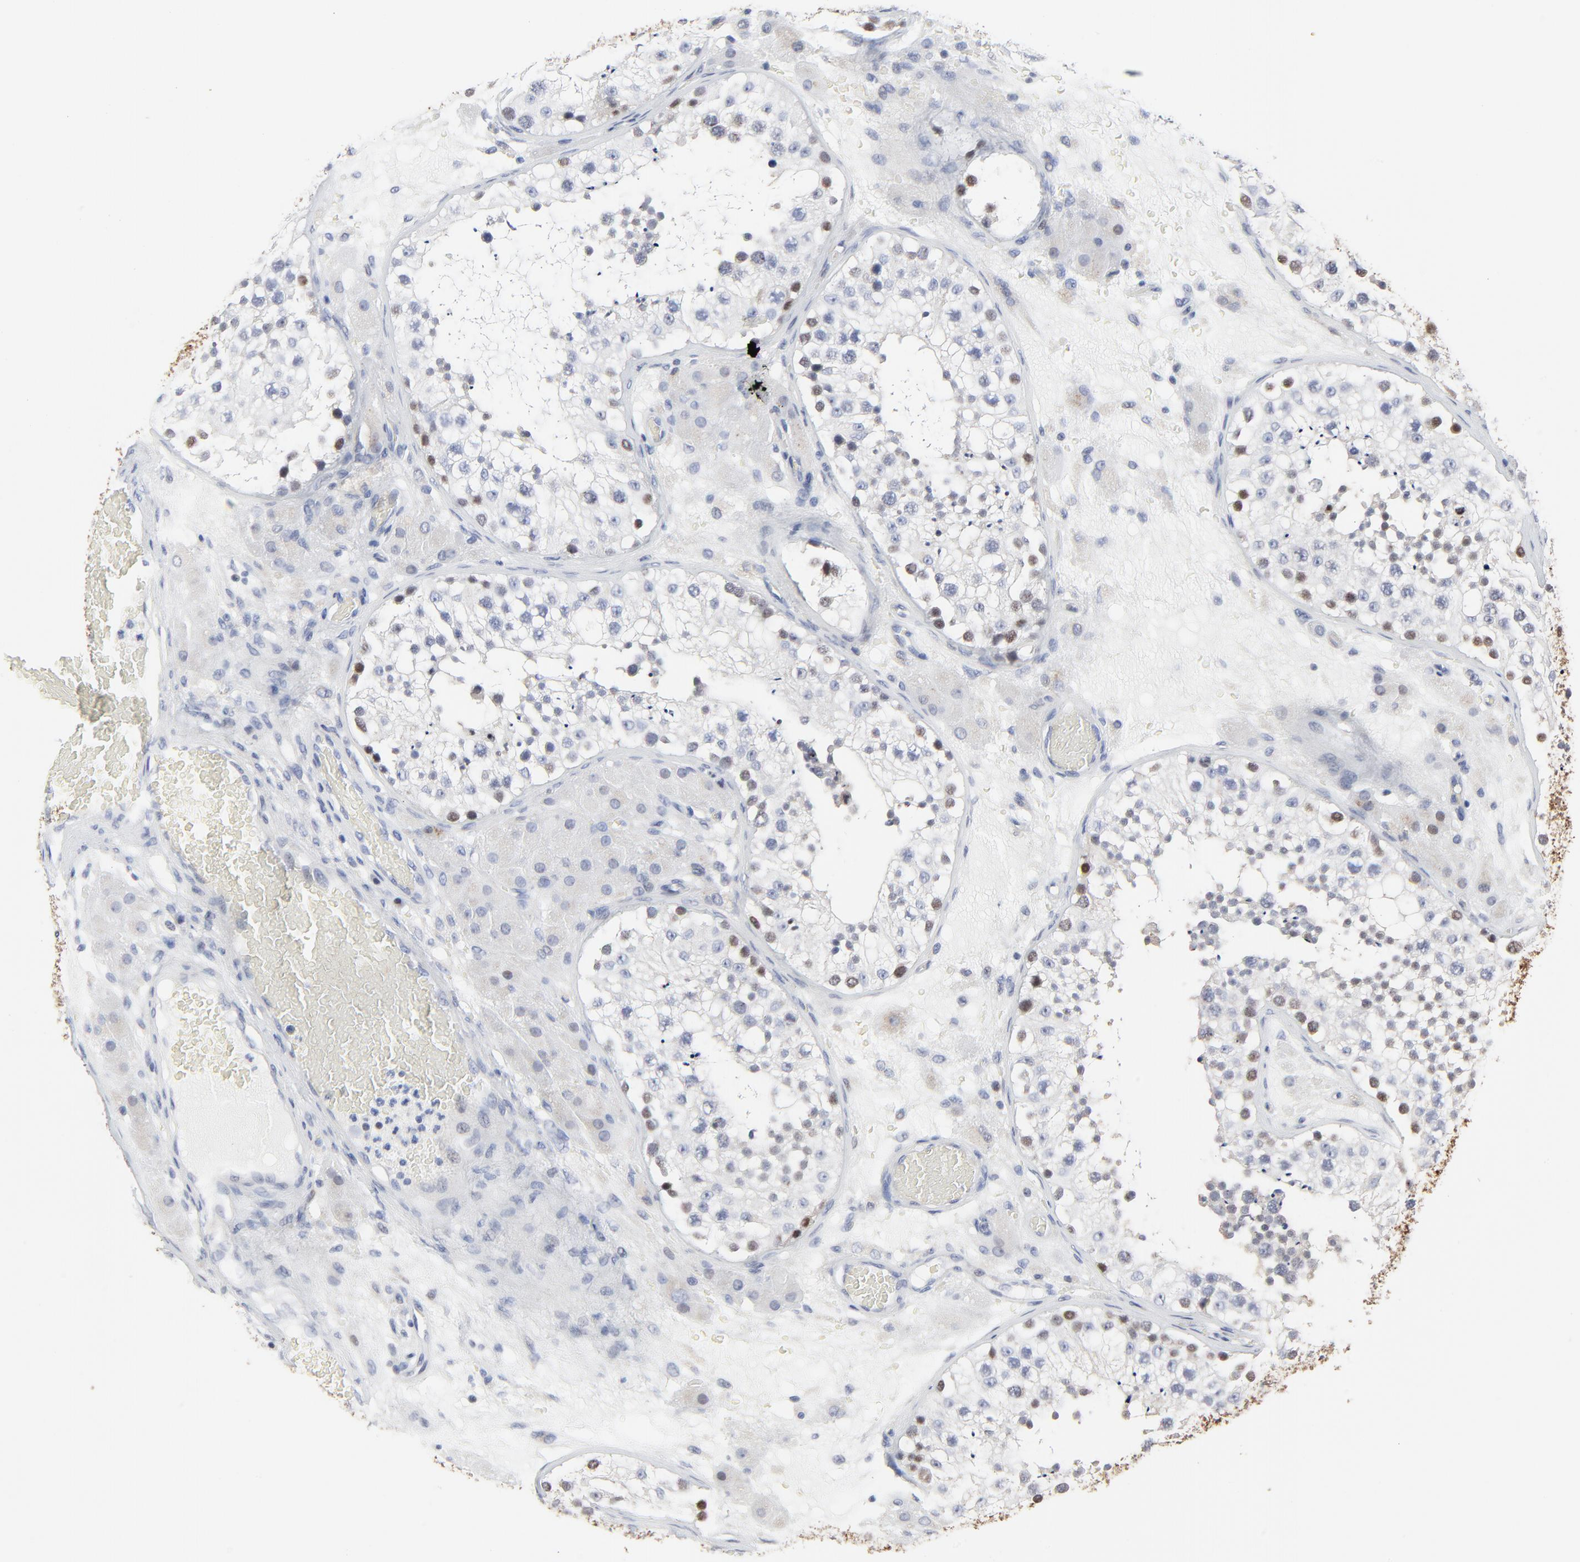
{"staining": {"intensity": "moderate", "quantity": "<25%", "location": "nuclear"}, "tissue": "testis", "cell_type": "Cells in seminiferous ducts", "image_type": "normal", "snomed": [{"axis": "morphology", "description": "Normal tissue, NOS"}, {"axis": "topography", "description": "Testis"}], "caption": "Human testis stained with a brown dye shows moderate nuclear positive expression in approximately <25% of cells in seminiferous ducts.", "gene": "LNX1", "patient": {"sex": "male", "age": 26}}